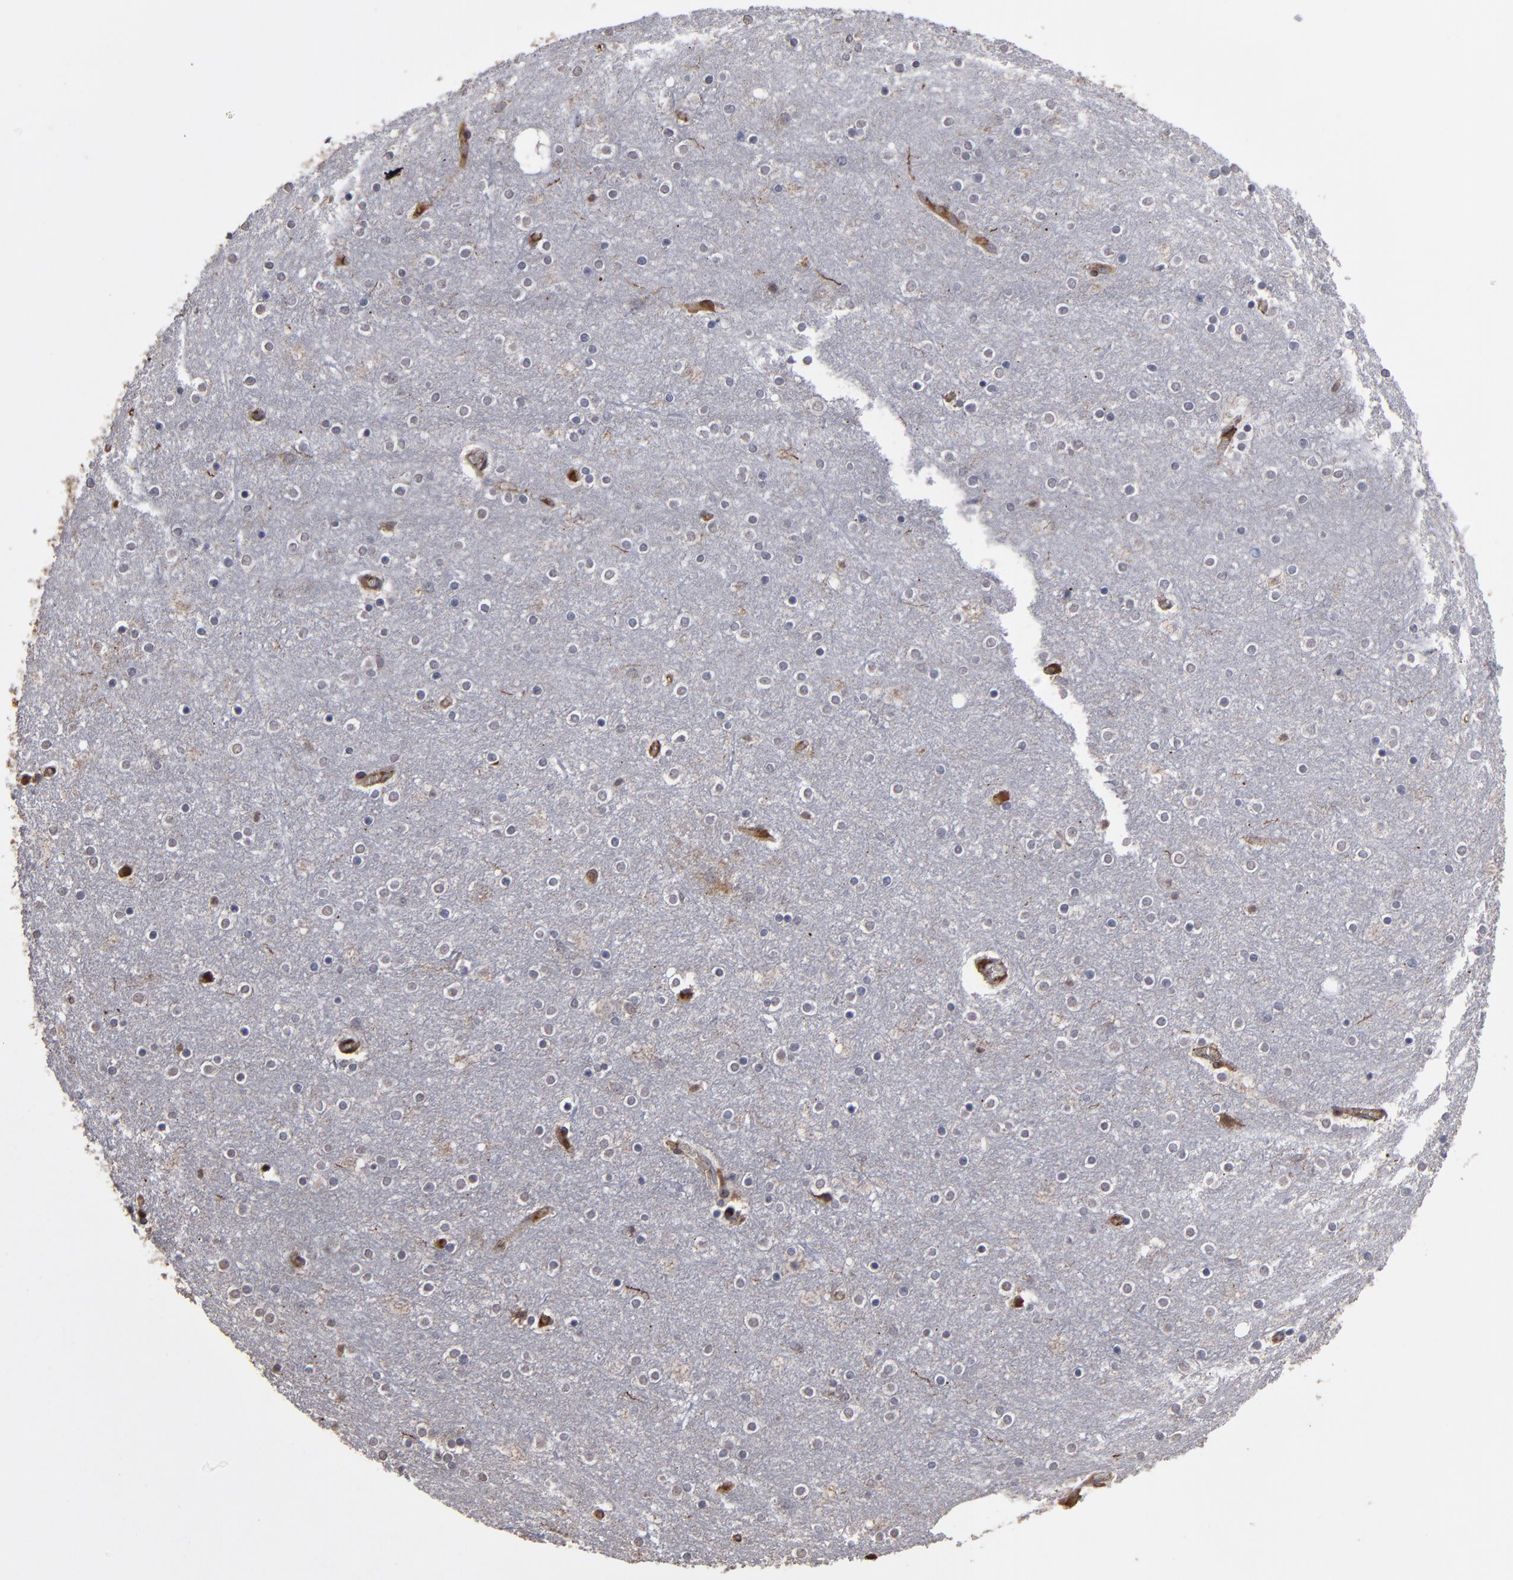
{"staining": {"intensity": "weak", "quantity": "<25%", "location": "cytoplasmic/membranous"}, "tissue": "cerebral cortex", "cell_type": "Endothelial cells", "image_type": "normal", "snomed": [{"axis": "morphology", "description": "Normal tissue, NOS"}, {"axis": "topography", "description": "Cerebral cortex"}], "caption": "This is a photomicrograph of immunohistochemistry staining of benign cerebral cortex, which shows no expression in endothelial cells. The staining is performed using DAB brown chromogen with nuclei counter-stained in using hematoxylin.", "gene": "ITGB5", "patient": {"sex": "female", "age": 54}}